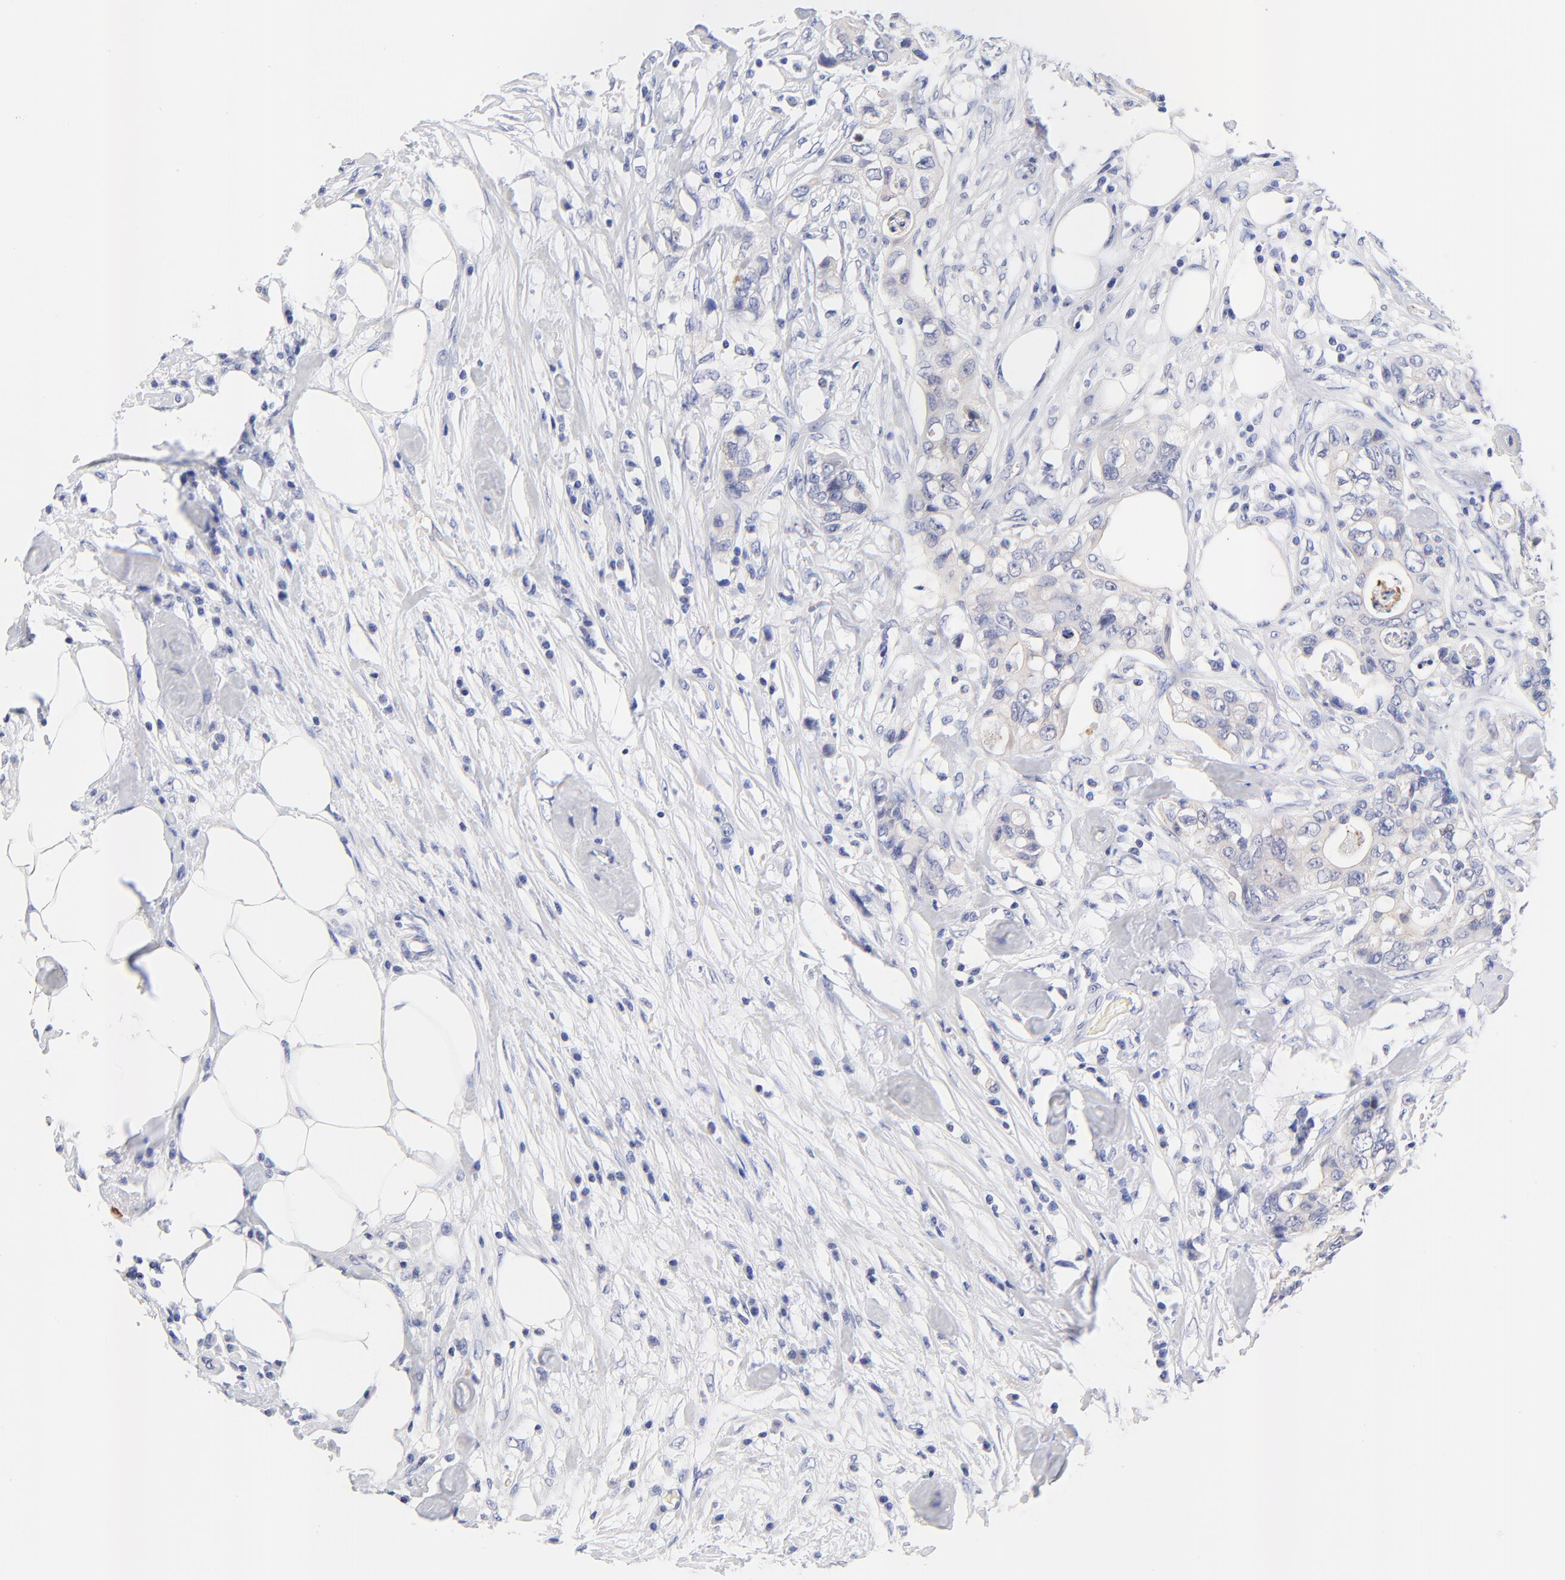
{"staining": {"intensity": "negative", "quantity": "none", "location": "none"}, "tissue": "colorectal cancer", "cell_type": "Tumor cells", "image_type": "cancer", "snomed": [{"axis": "morphology", "description": "Adenocarcinoma, NOS"}, {"axis": "topography", "description": "Rectum"}], "caption": "This is a photomicrograph of IHC staining of colorectal adenocarcinoma, which shows no expression in tumor cells.", "gene": "FAM117B", "patient": {"sex": "female", "age": 57}}